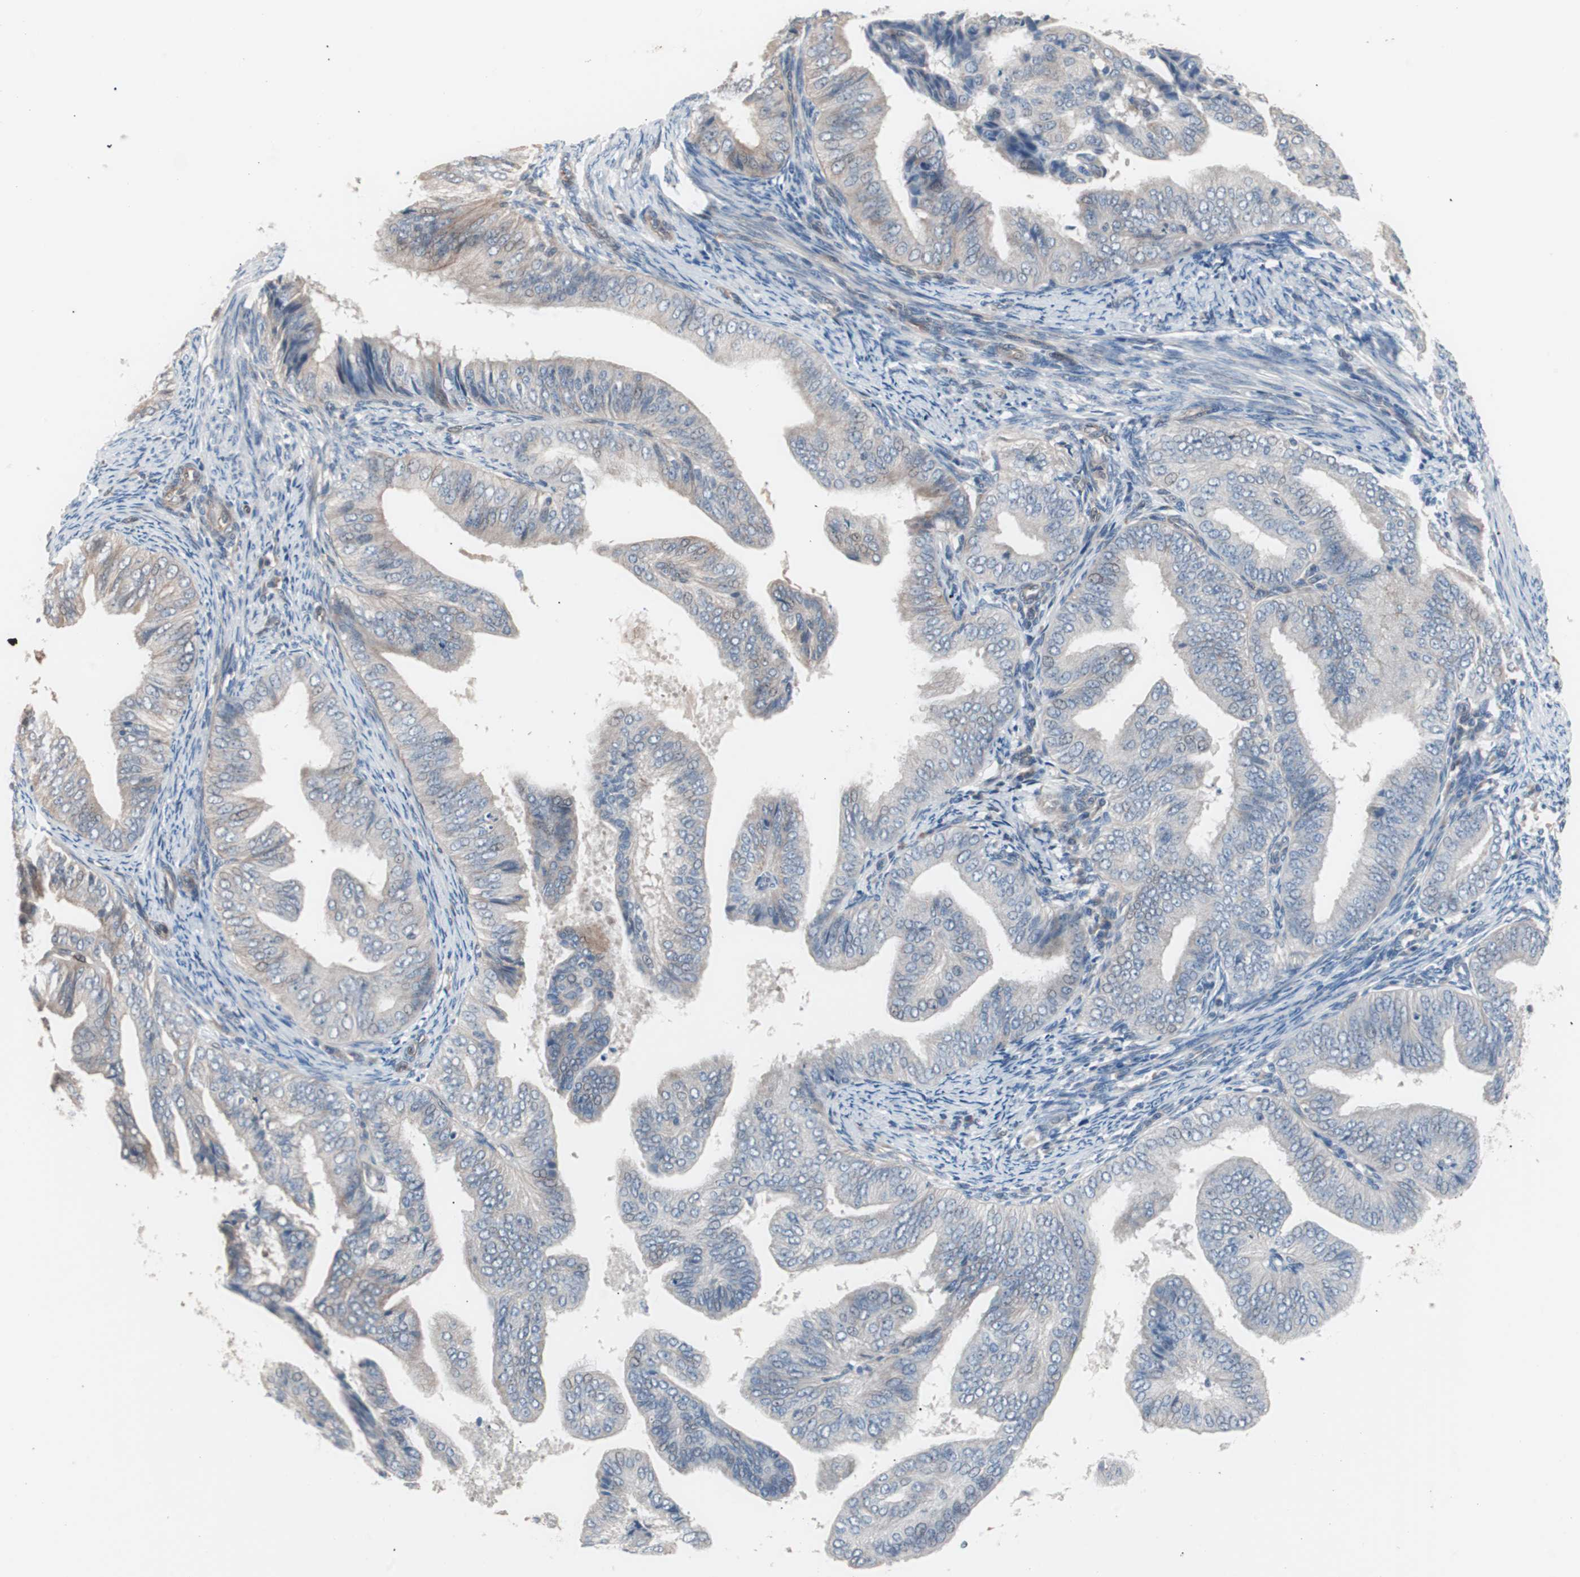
{"staining": {"intensity": "weak", "quantity": "<25%", "location": "cytoplasmic/membranous"}, "tissue": "endometrial cancer", "cell_type": "Tumor cells", "image_type": "cancer", "snomed": [{"axis": "morphology", "description": "Adenocarcinoma, NOS"}, {"axis": "topography", "description": "Endometrium"}], "caption": "Tumor cells show no significant staining in endometrial adenocarcinoma.", "gene": "SMG1", "patient": {"sex": "female", "age": 58}}